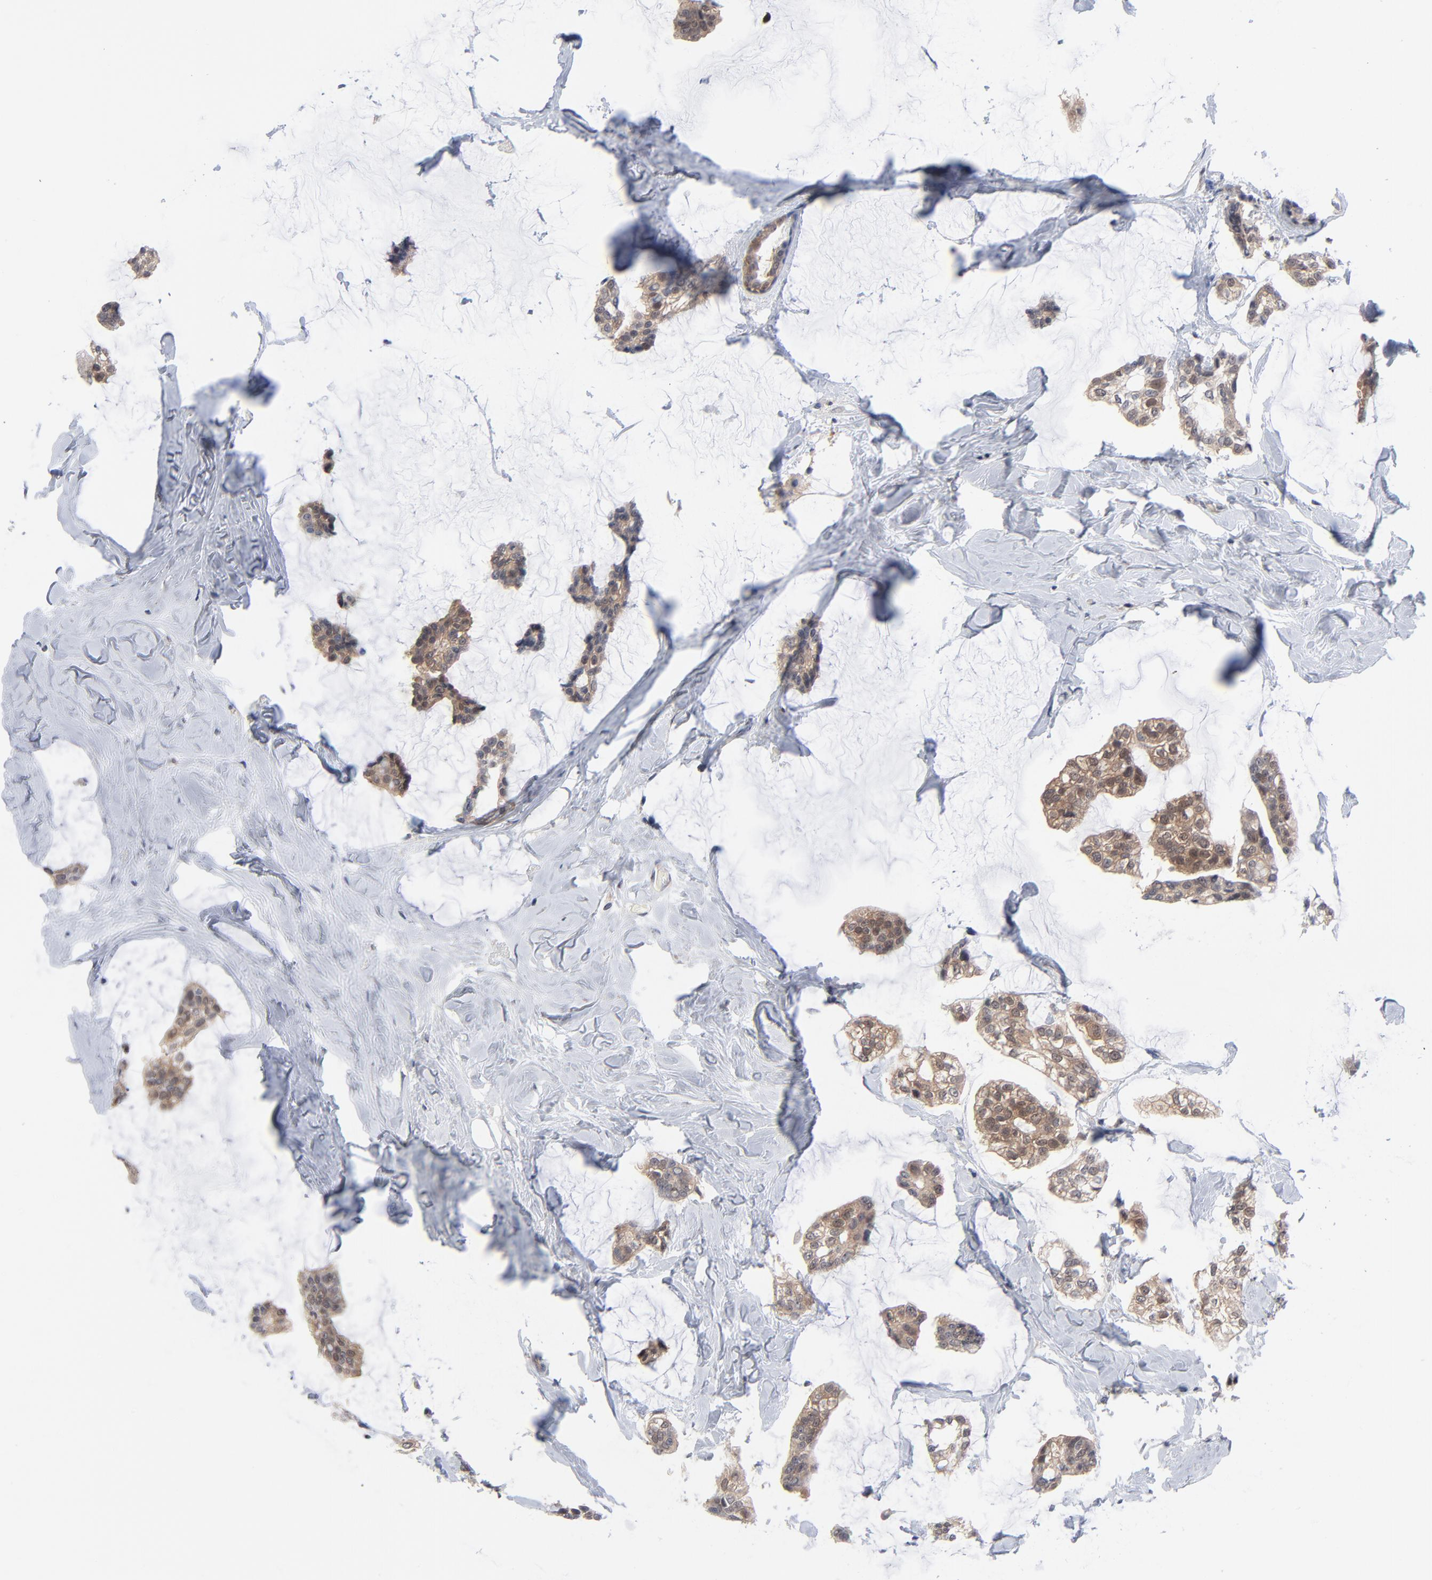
{"staining": {"intensity": "weak", "quantity": ">75%", "location": "cytoplasmic/membranous"}, "tissue": "breast cancer", "cell_type": "Tumor cells", "image_type": "cancer", "snomed": [{"axis": "morphology", "description": "Duct carcinoma"}, {"axis": "topography", "description": "Breast"}], "caption": "Protein expression analysis of breast cancer (intraductal carcinoma) reveals weak cytoplasmic/membranous positivity in approximately >75% of tumor cells.", "gene": "RPS6KB1", "patient": {"sex": "female", "age": 93}}